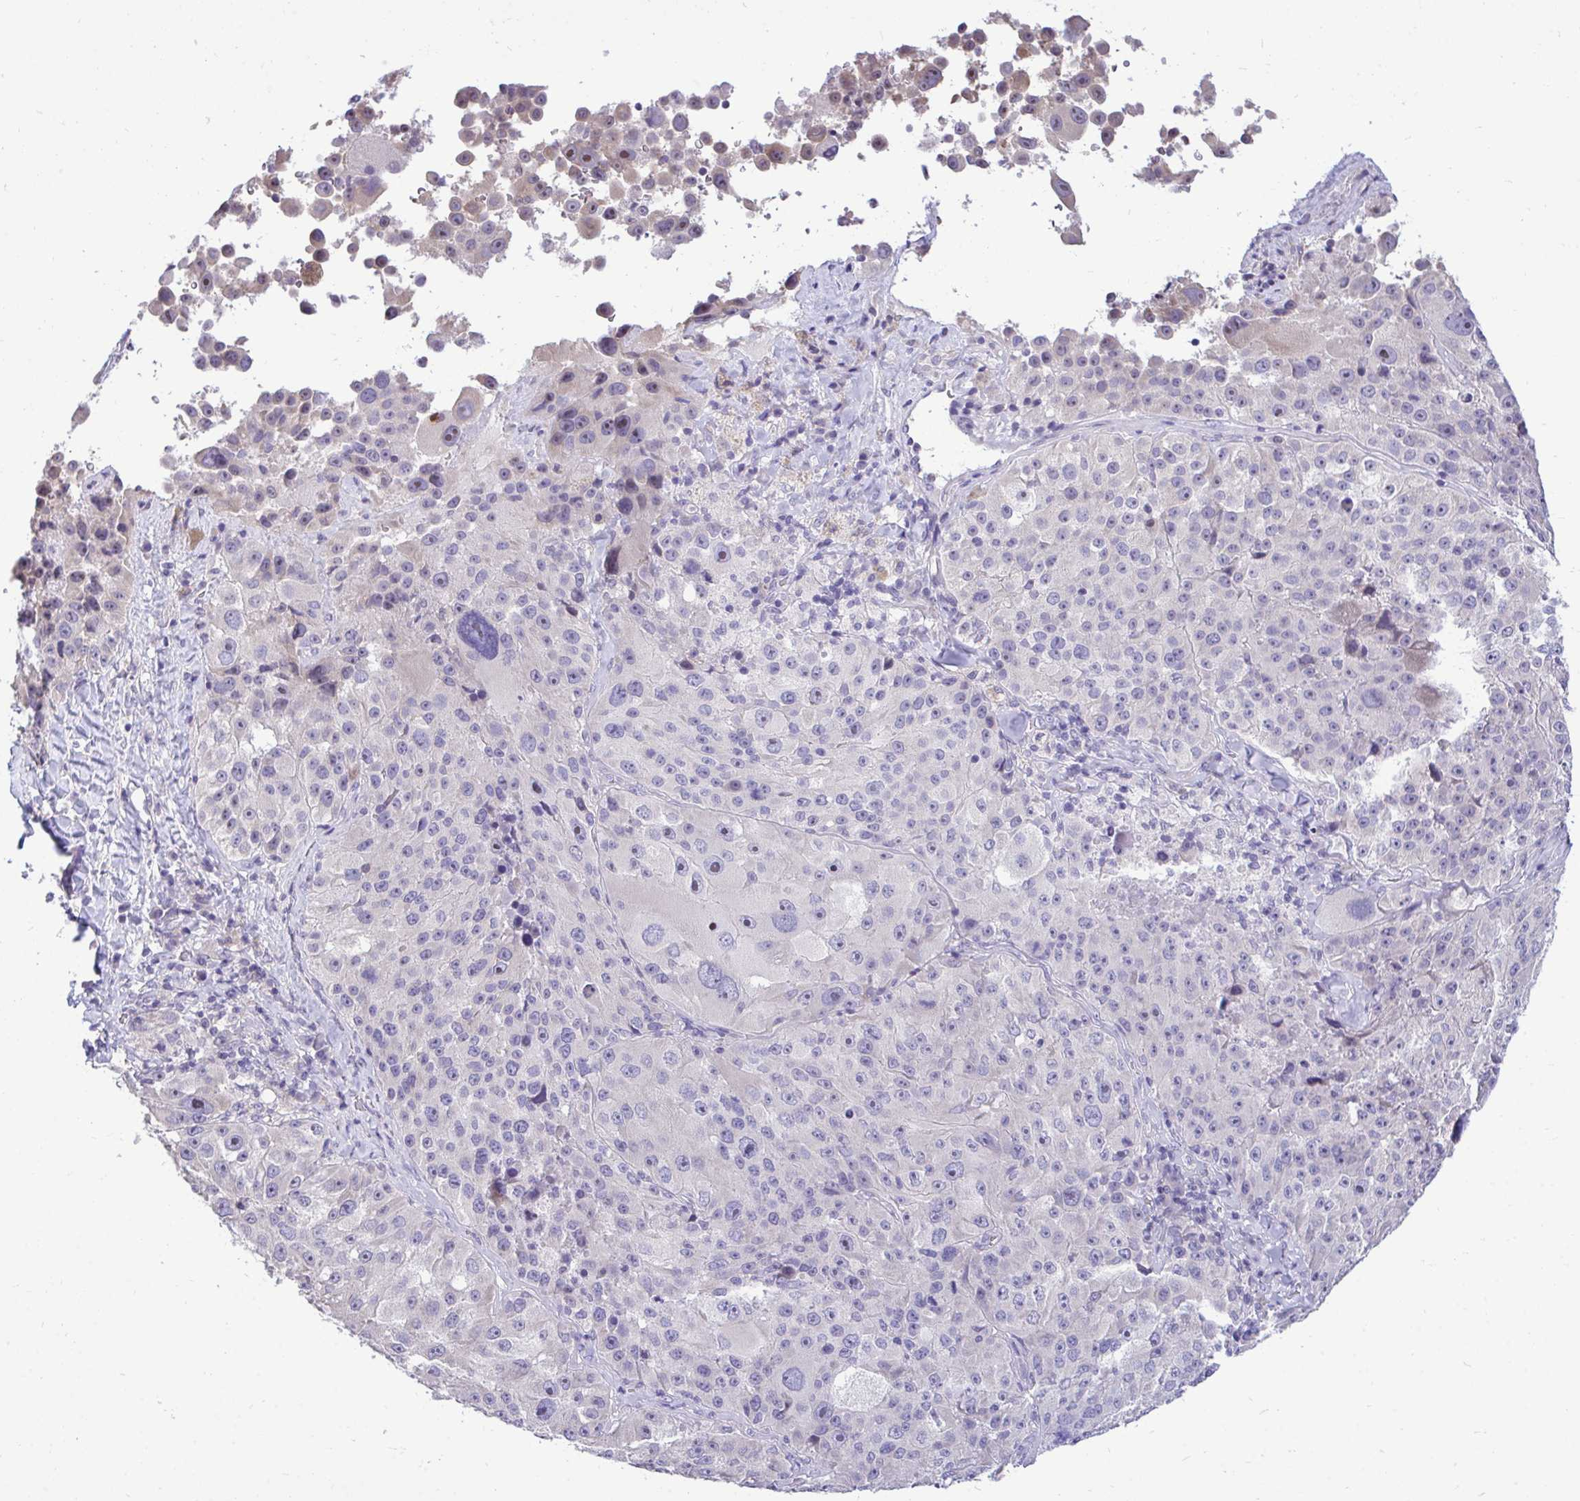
{"staining": {"intensity": "negative", "quantity": "none", "location": "none"}, "tissue": "melanoma", "cell_type": "Tumor cells", "image_type": "cancer", "snomed": [{"axis": "morphology", "description": "Malignant melanoma, Metastatic site"}, {"axis": "topography", "description": "Lymph node"}], "caption": "Histopathology image shows no significant protein staining in tumor cells of malignant melanoma (metastatic site).", "gene": "PIGK", "patient": {"sex": "male", "age": 62}}